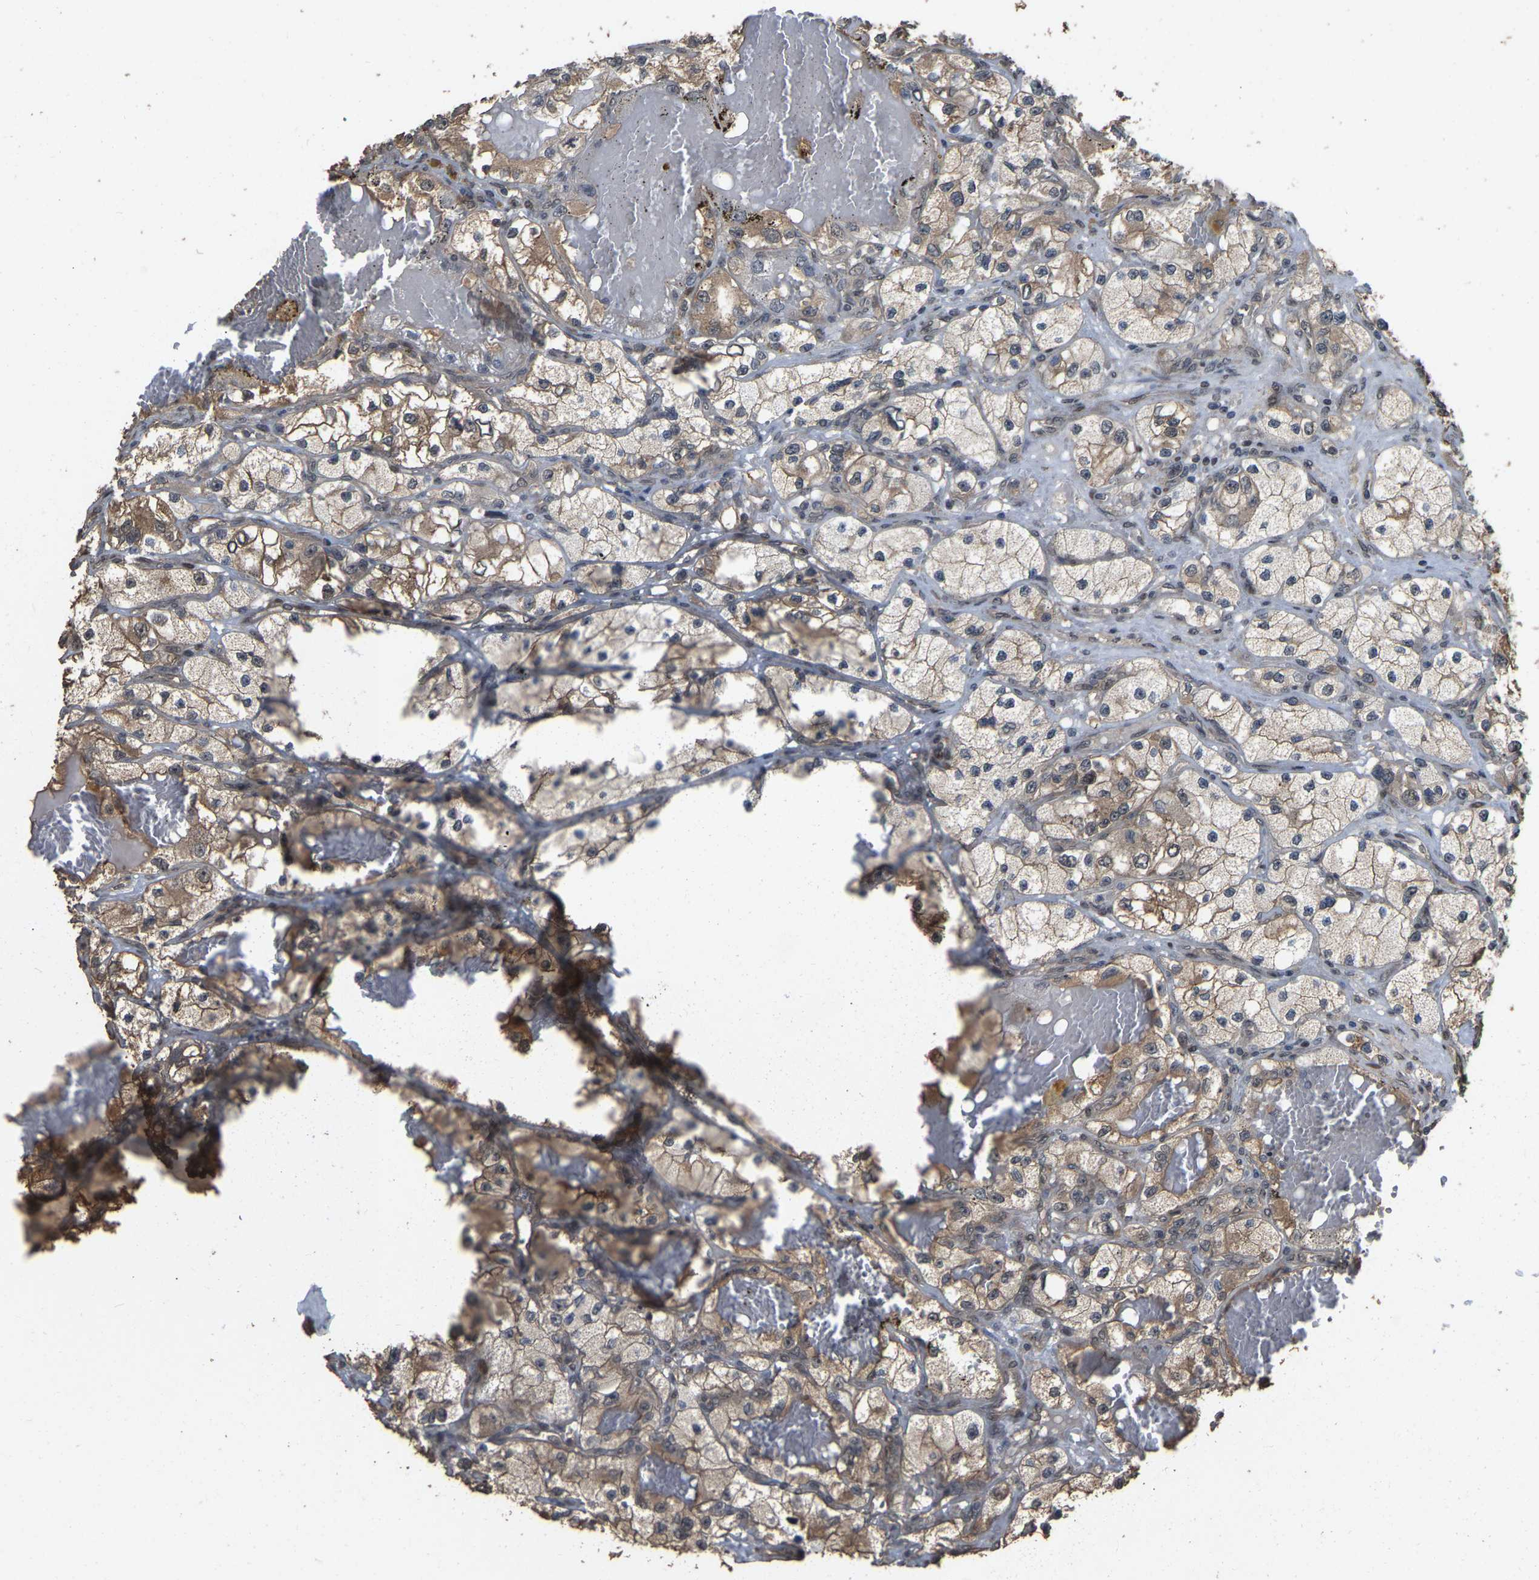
{"staining": {"intensity": "moderate", "quantity": ">75%", "location": "cytoplasmic/membranous"}, "tissue": "renal cancer", "cell_type": "Tumor cells", "image_type": "cancer", "snomed": [{"axis": "morphology", "description": "Adenocarcinoma, NOS"}, {"axis": "topography", "description": "Kidney"}], "caption": "Protein staining reveals moderate cytoplasmic/membranous positivity in about >75% of tumor cells in renal cancer (adenocarcinoma). Nuclei are stained in blue.", "gene": "ARHGAP23", "patient": {"sex": "female", "age": 57}}